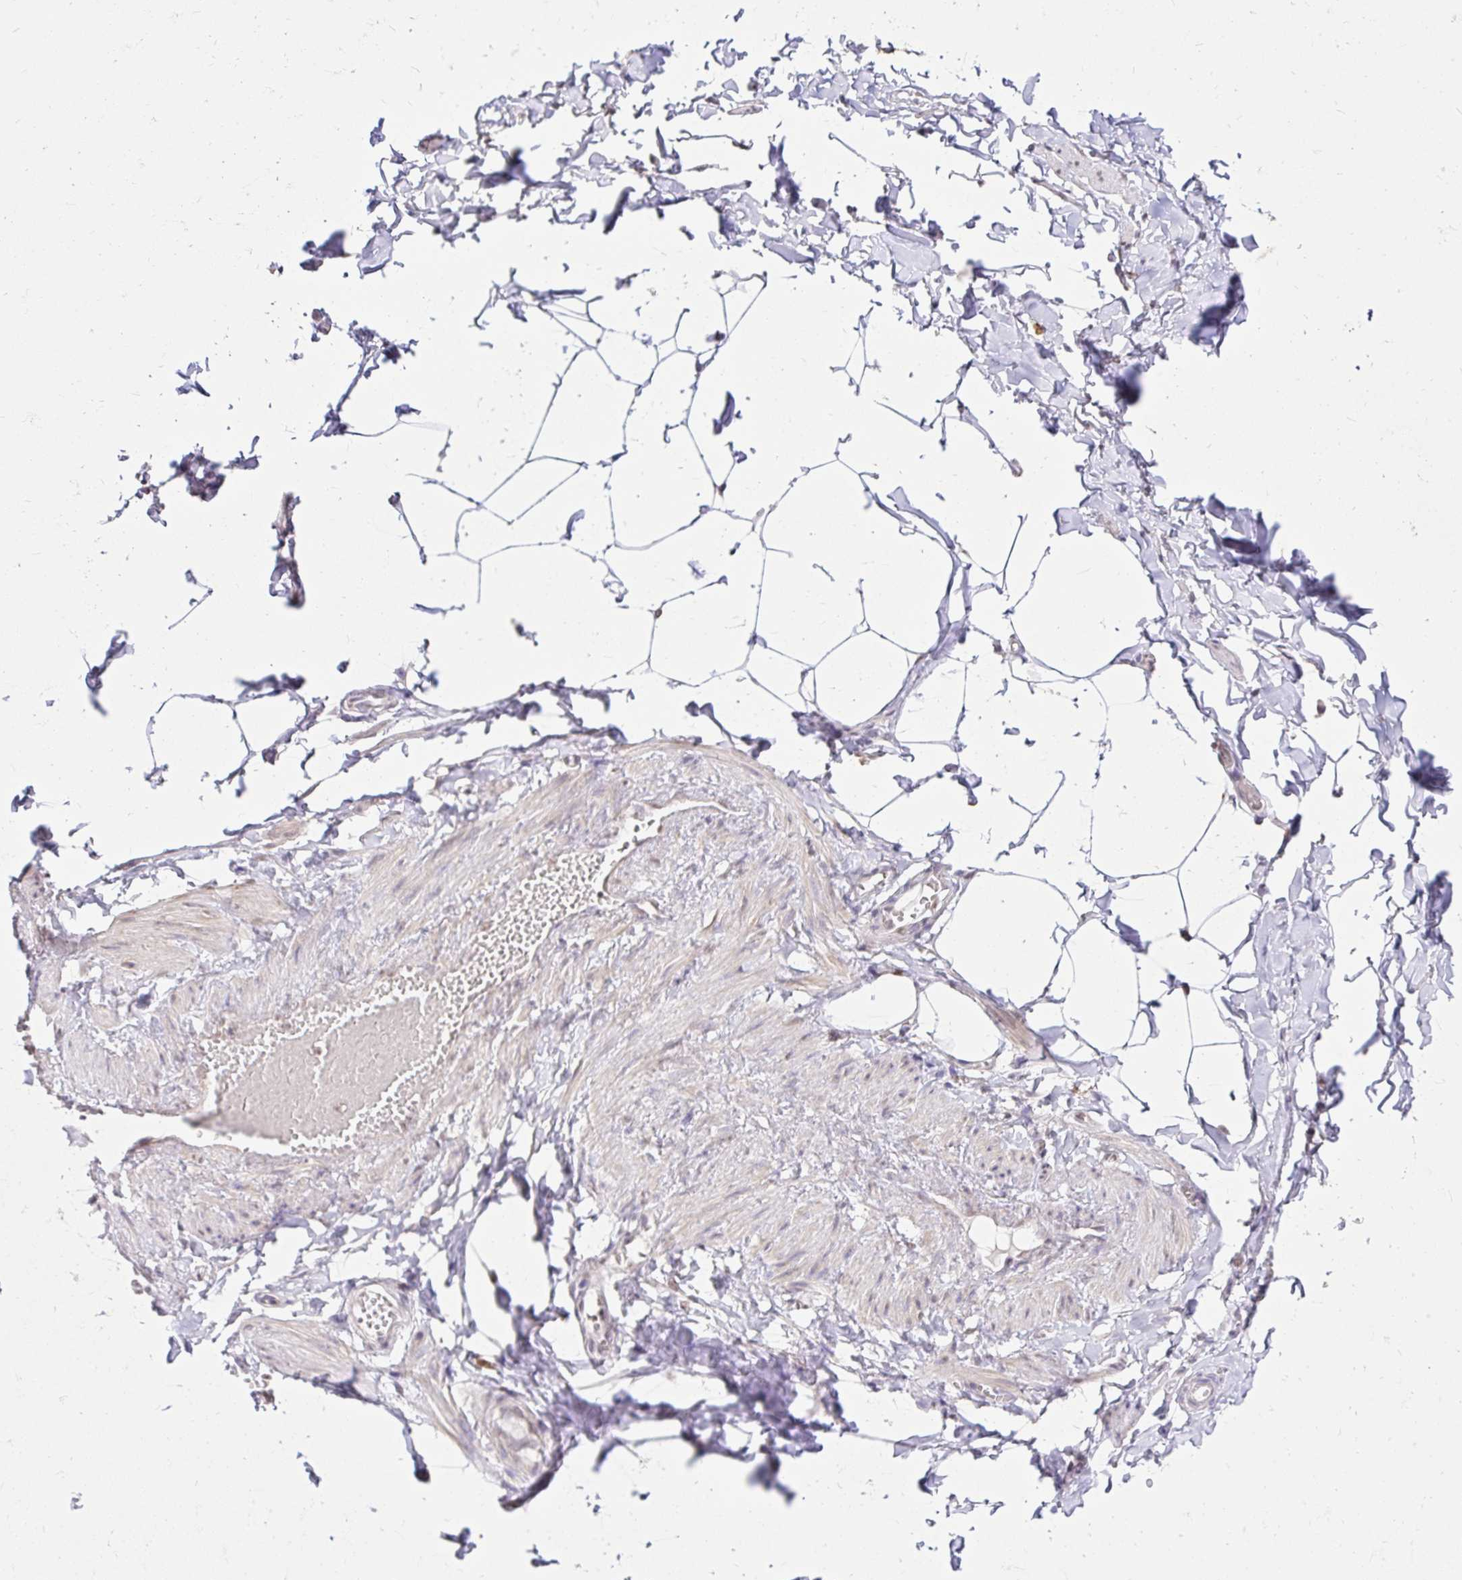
{"staining": {"intensity": "negative", "quantity": "none", "location": "none"}, "tissue": "adipose tissue", "cell_type": "Adipocytes", "image_type": "normal", "snomed": [{"axis": "morphology", "description": "Normal tissue, NOS"}, {"axis": "topography", "description": "Soft tissue"}, {"axis": "topography", "description": "Adipose tissue"}, {"axis": "topography", "description": "Vascular tissue"}, {"axis": "topography", "description": "Peripheral nerve tissue"}], "caption": "Immunohistochemical staining of normal adipose tissue demonstrates no significant positivity in adipocytes.", "gene": "RIMS4", "patient": {"sex": "male", "age": 29}}